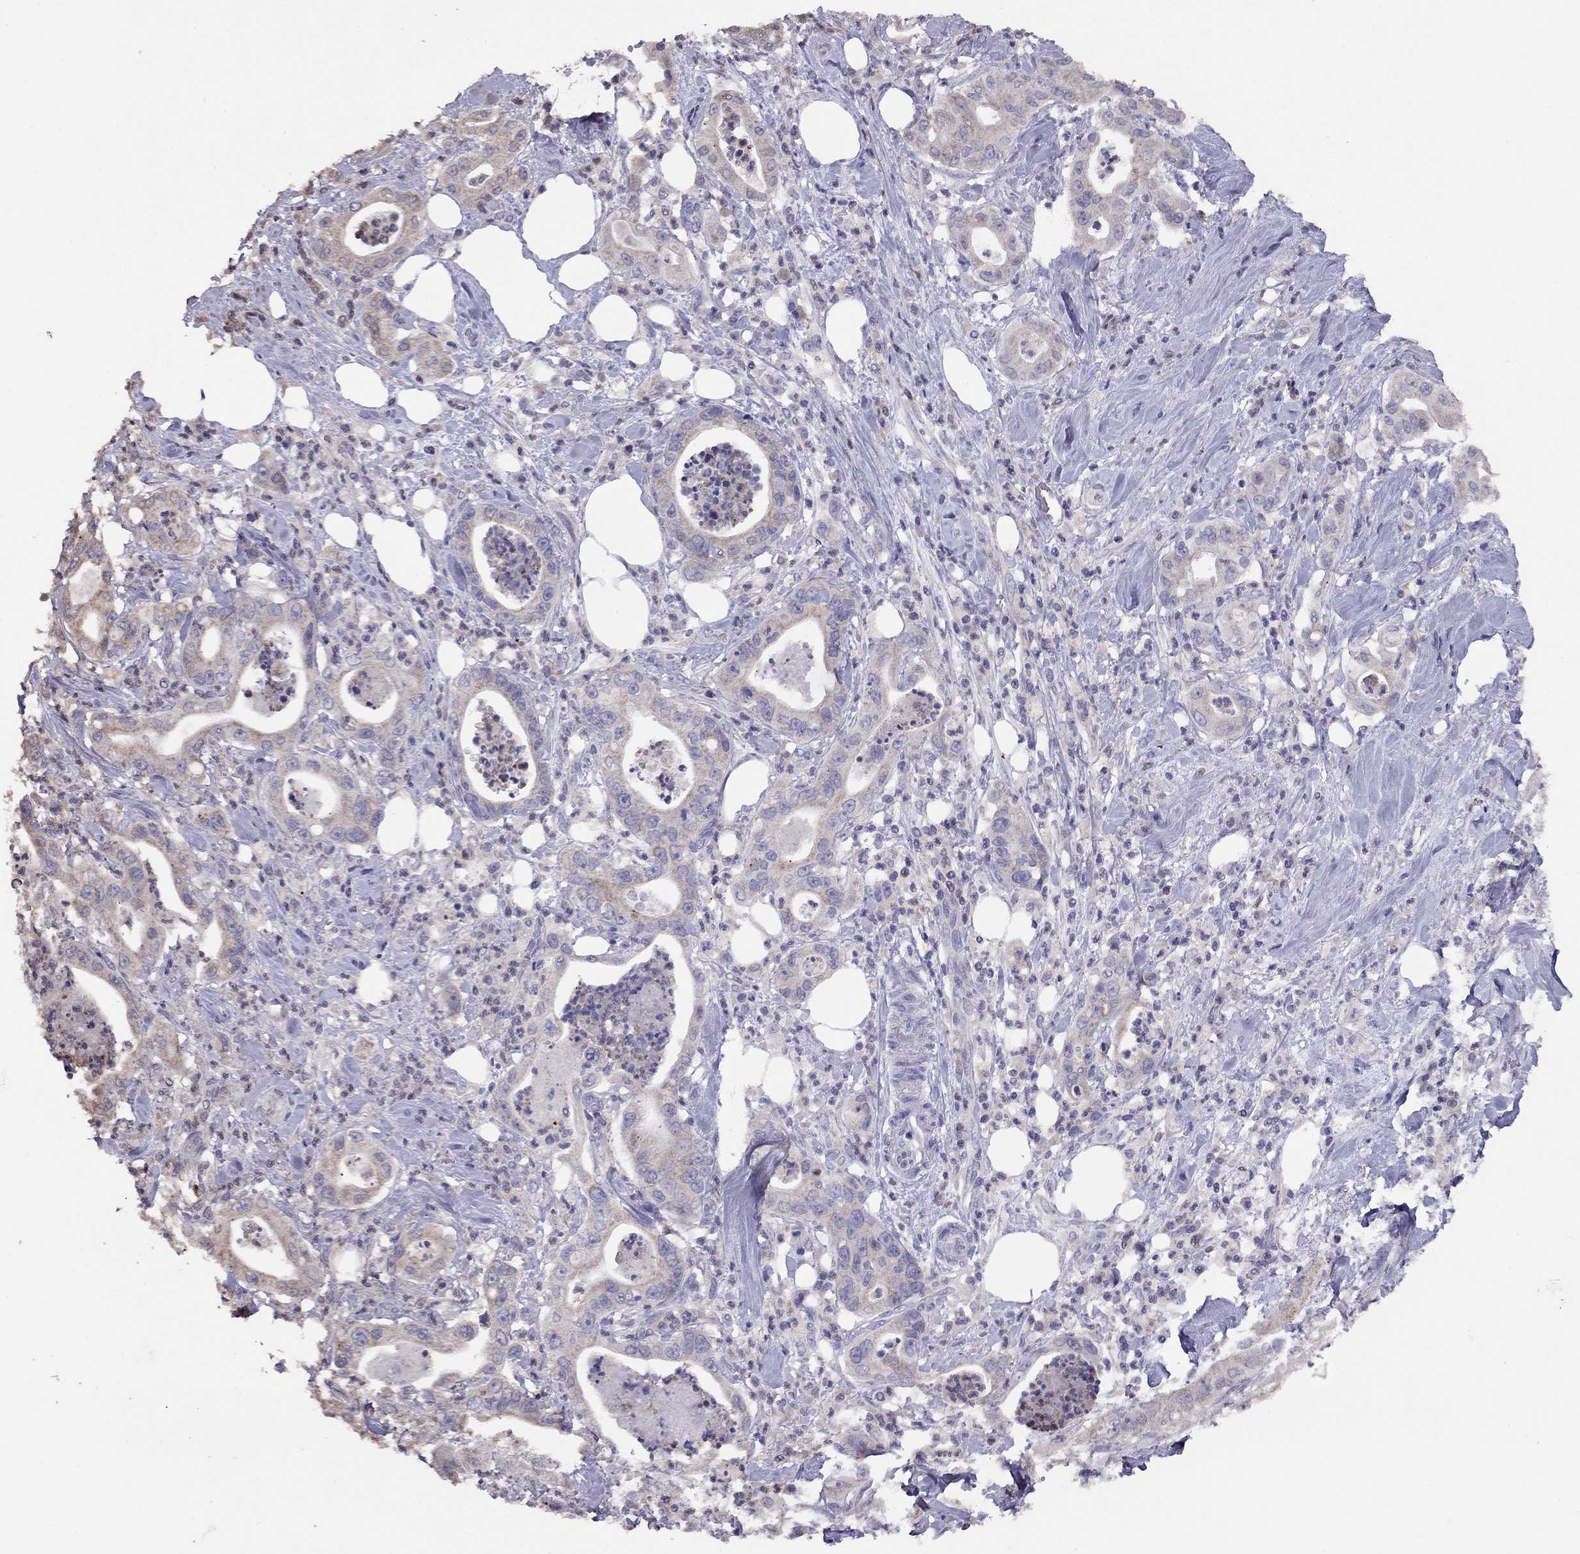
{"staining": {"intensity": "negative", "quantity": "none", "location": "none"}, "tissue": "pancreatic cancer", "cell_type": "Tumor cells", "image_type": "cancer", "snomed": [{"axis": "morphology", "description": "Adenocarcinoma, NOS"}, {"axis": "topography", "description": "Pancreas"}], "caption": "High magnification brightfield microscopy of pancreatic cancer (adenocarcinoma) stained with DAB (3,3'-diaminobenzidine) (brown) and counterstained with hematoxylin (blue): tumor cells show no significant positivity.", "gene": "CITED1", "patient": {"sex": "male", "age": 71}}